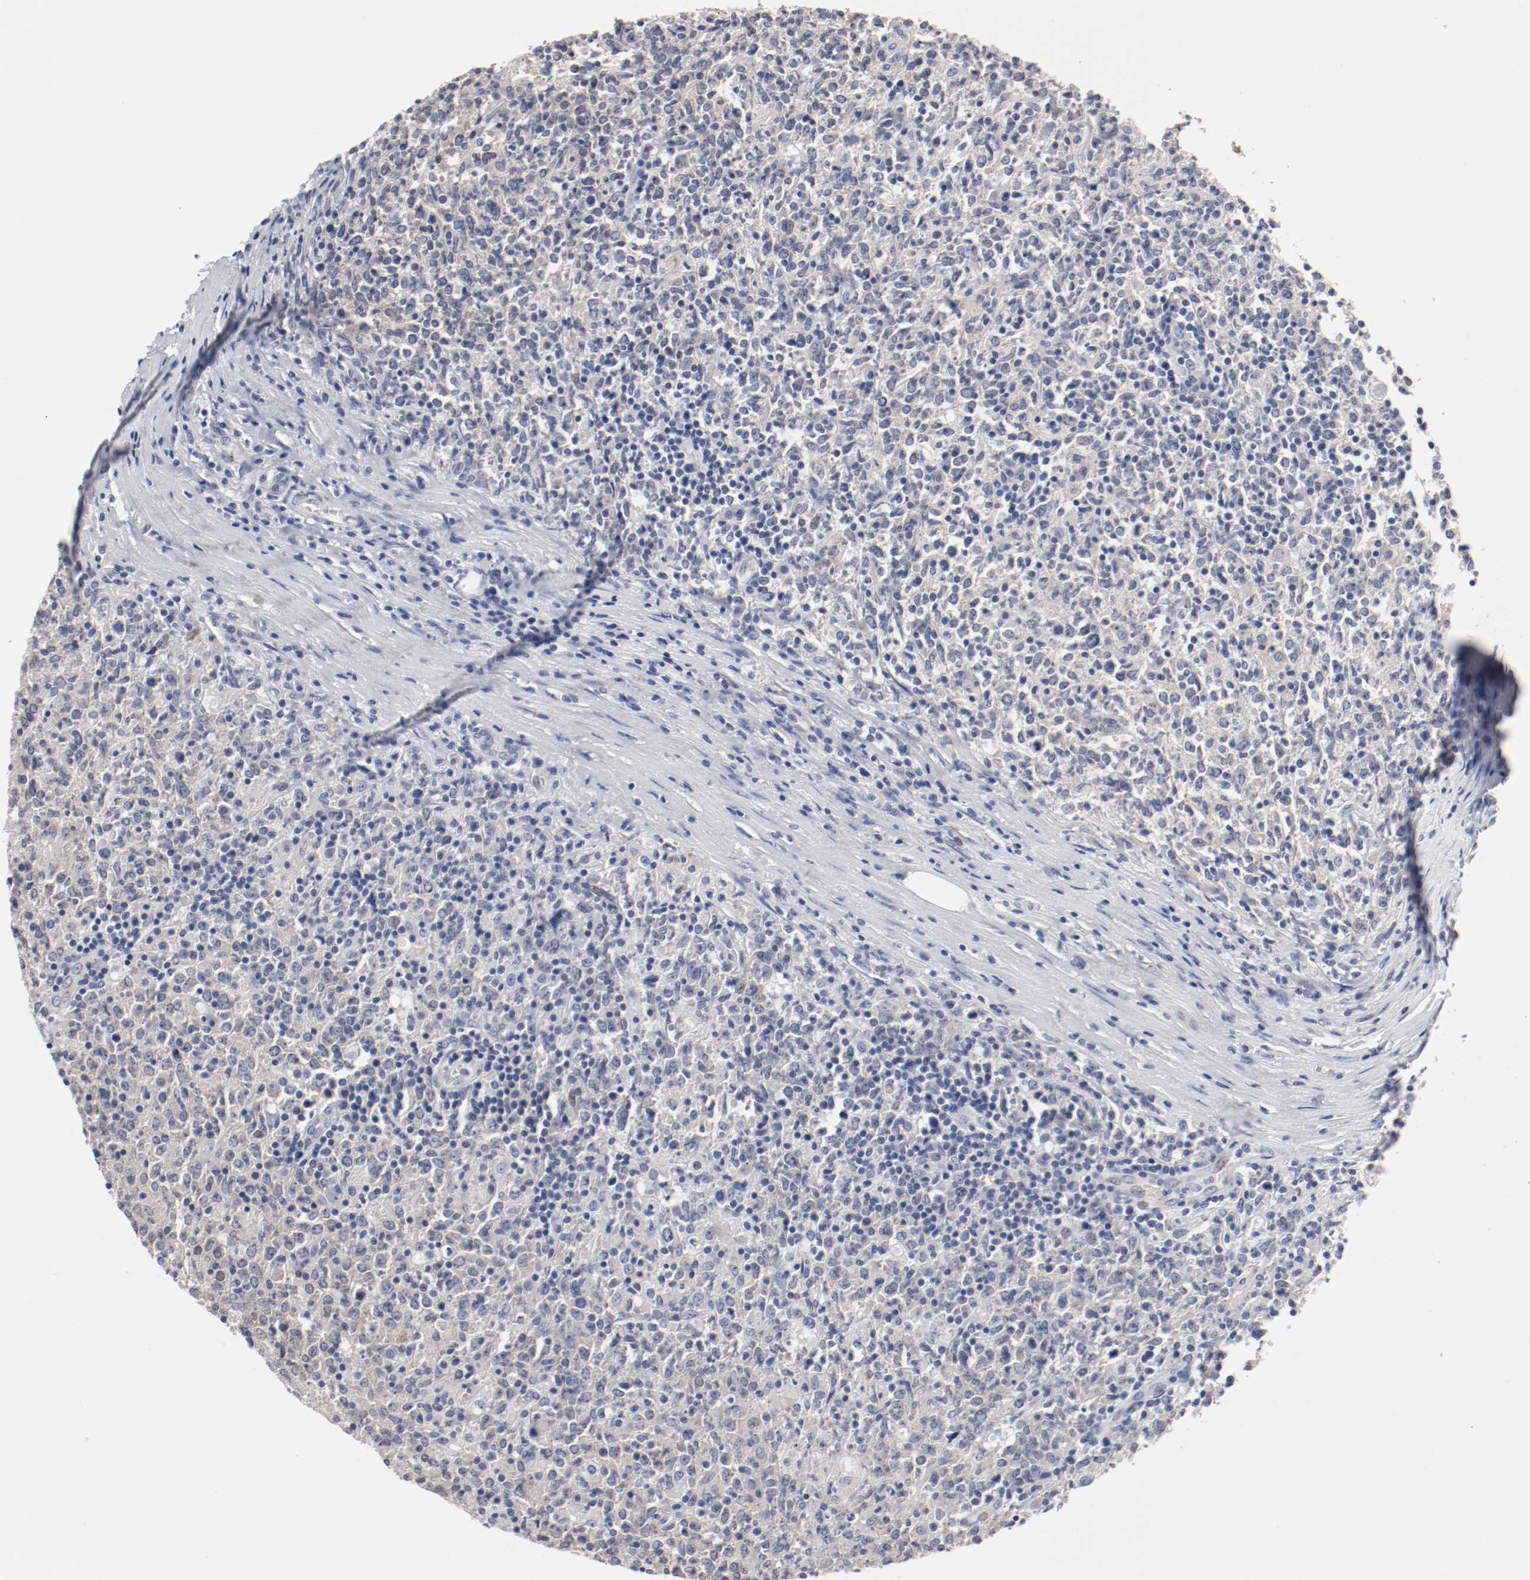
{"staining": {"intensity": "negative", "quantity": "none", "location": "none"}, "tissue": "lymphoma", "cell_type": "Tumor cells", "image_type": "cancer", "snomed": [{"axis": "morphology", "description": "Malignant lymphoma, non-Hodgkin's type, High grade"}, {"axis": "topography", "description": "Lymph node"}], "caption": "Tumor cells show no significant positivity in malignant lymphoma, non-Hodgkin's type (high-grade).", "gene": "GPR143", "patient": {"sex": "female", "age": 84}}